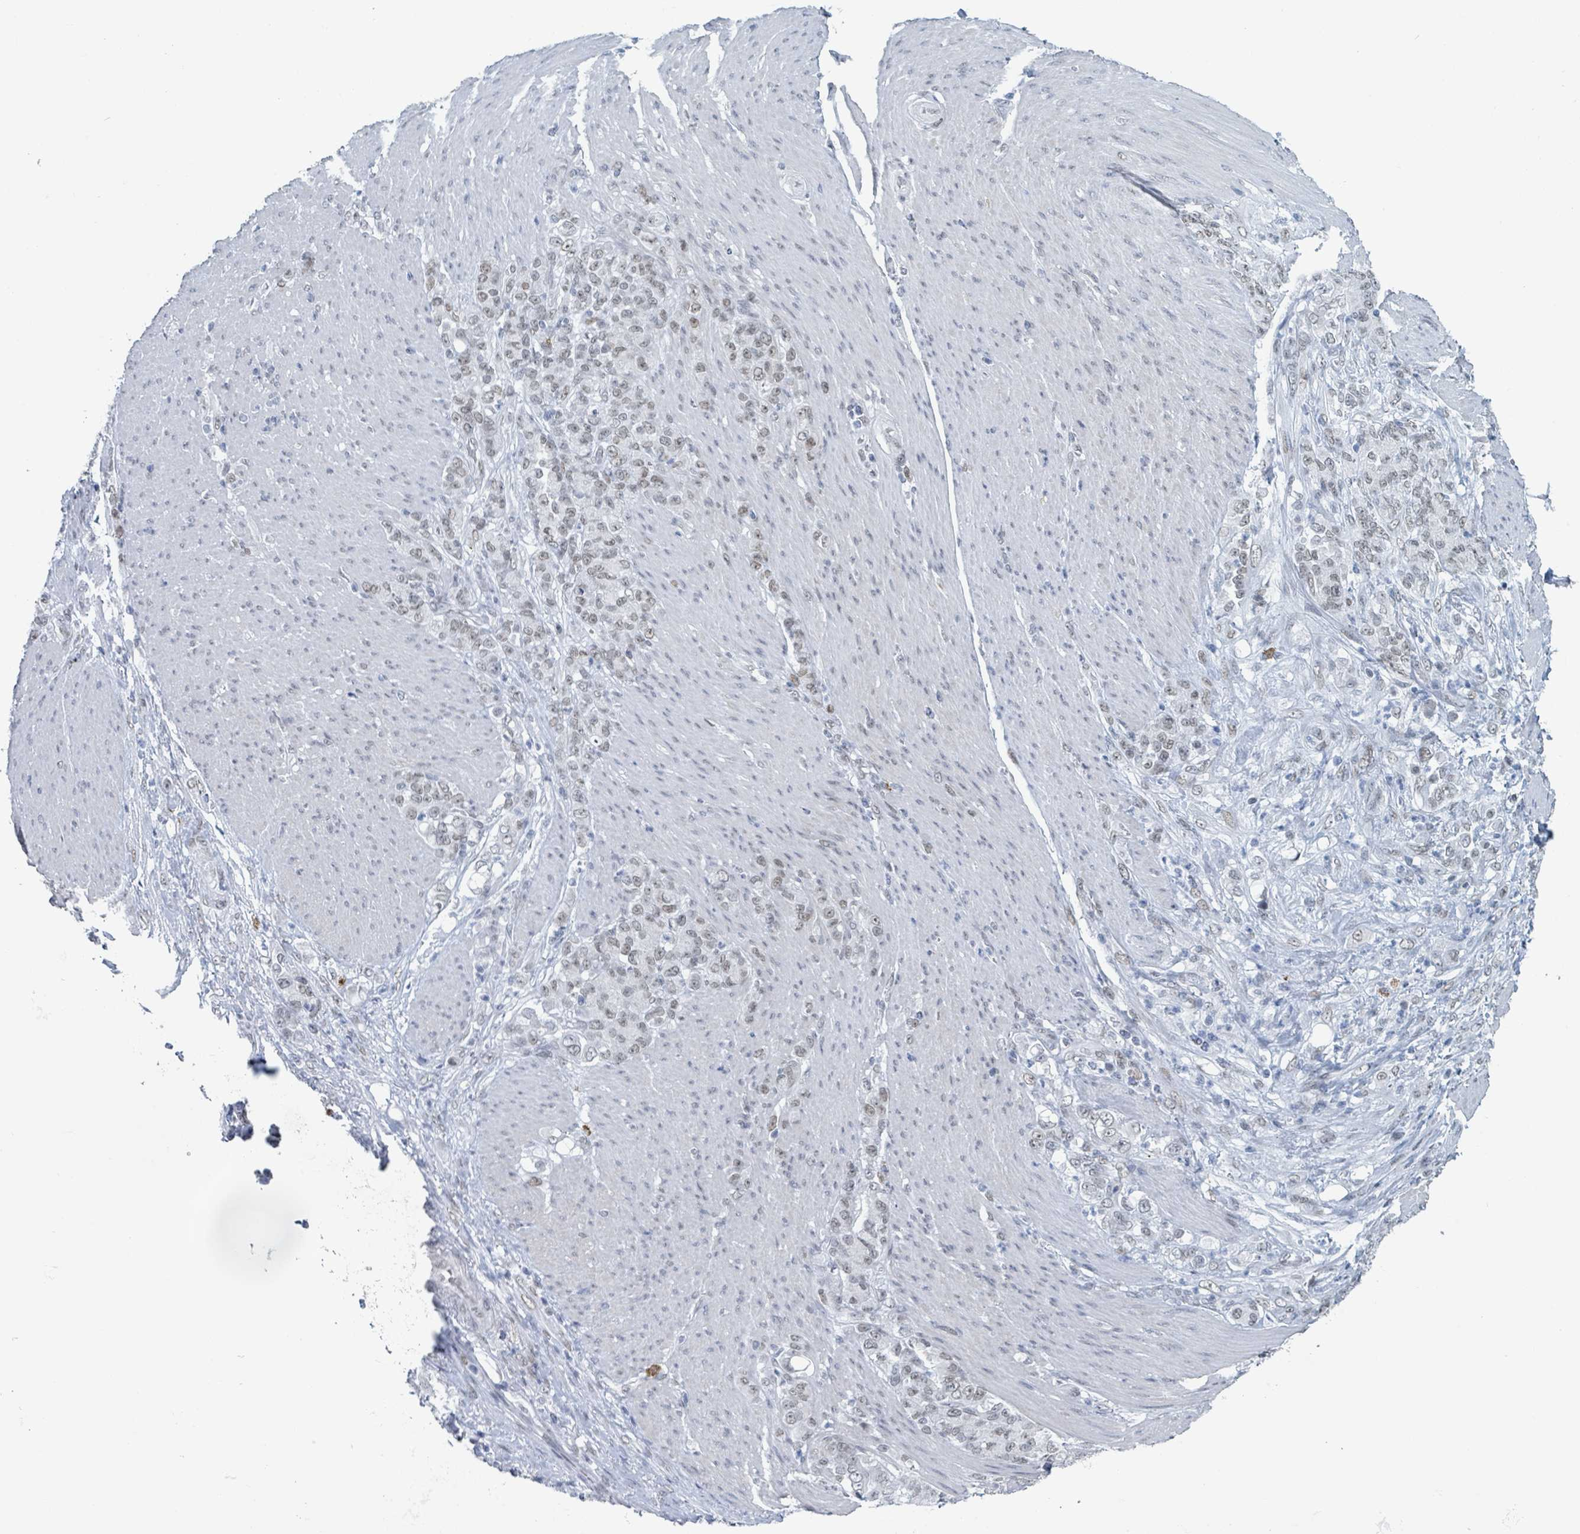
{"staining": {"intensity": "weak", "quantity": ">75%", "location": "nuclear"}, "tissue": "stomach cancer", "cell_type": "Tumor cells", "image_type": "cancer", "snomed": [{"axis": "morphology", "description": "Adenocarcinoma, NOS"}, {"axis": "topography", "description": "Stomach"}], "caption": "A low amount of weak nuclear staining is identified in approximately >75% of tumor cells in stomach cancer (adenocarcinoma) tissue.", "gene": "EHMT2", "patient": {"sex": "female", "age": 79}}